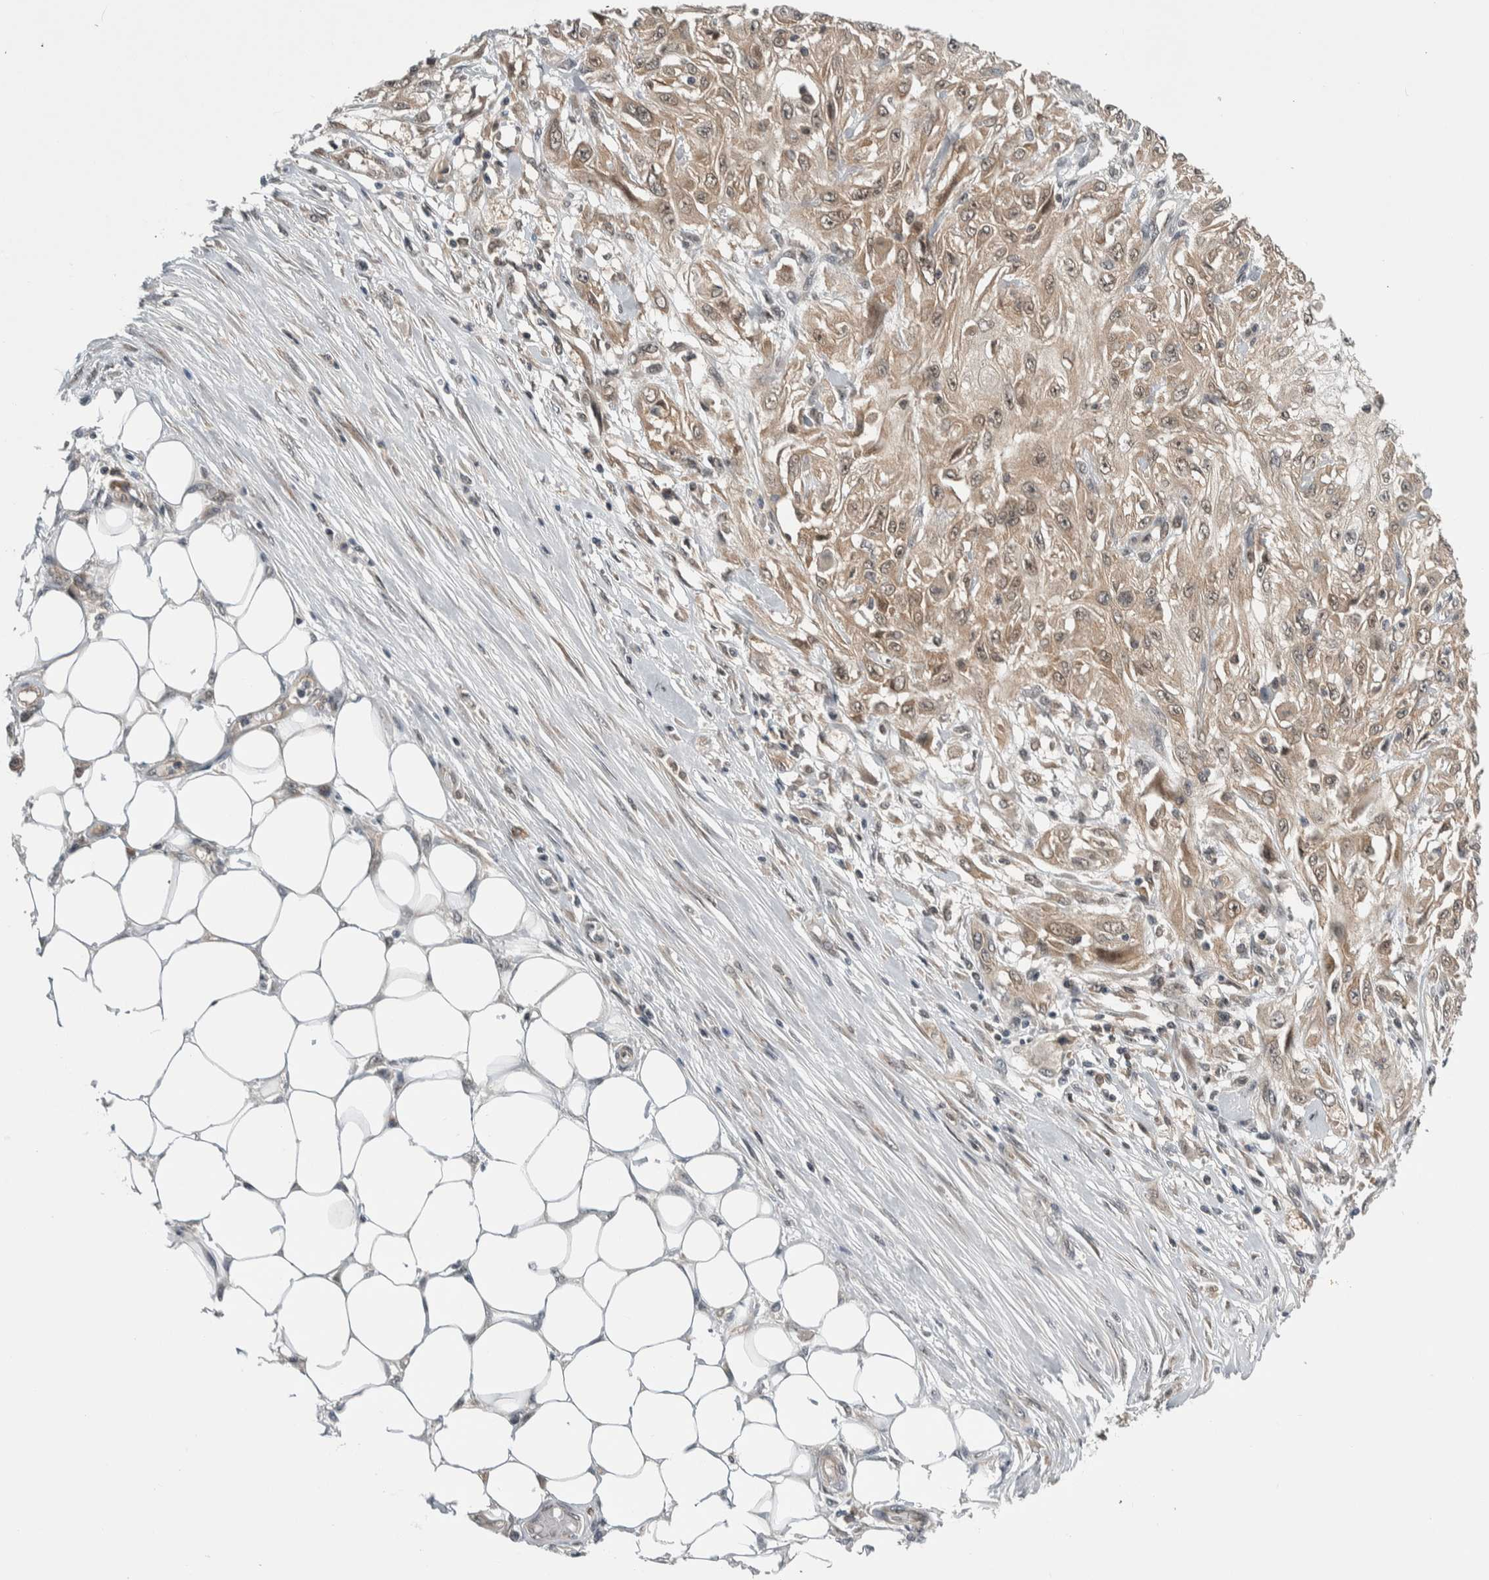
{"staining": {"intensity": "weak", "quantity": "25%-75%", "location": "cytoplasmic/membranous"}, "tissue": "skin cancer", "cell_type": "Tumor cells", "image_type": "cancer", "snomed": [{"axis": "morphology", "description": "Squamous cell carcinoma, NOS"}, {"axis": "morphology", "description": "Squamous cell carcinoma, metastatic, NOS"}, {"axis": "topography", "description": "Skin"}, {"axis": "topography", "description": "Lymph node"}], "caption": "The image shows immunohistochemical staining of skin cancer. There is weak cytoplasmic/membranous staining is appreciated in approximately 25%-75% of tumor cells. The protein of interest is shown in brown color, while the nuclei are stained blue.", "gene": "CCDC43", "patient": {"sex": "male", "age": 75}}